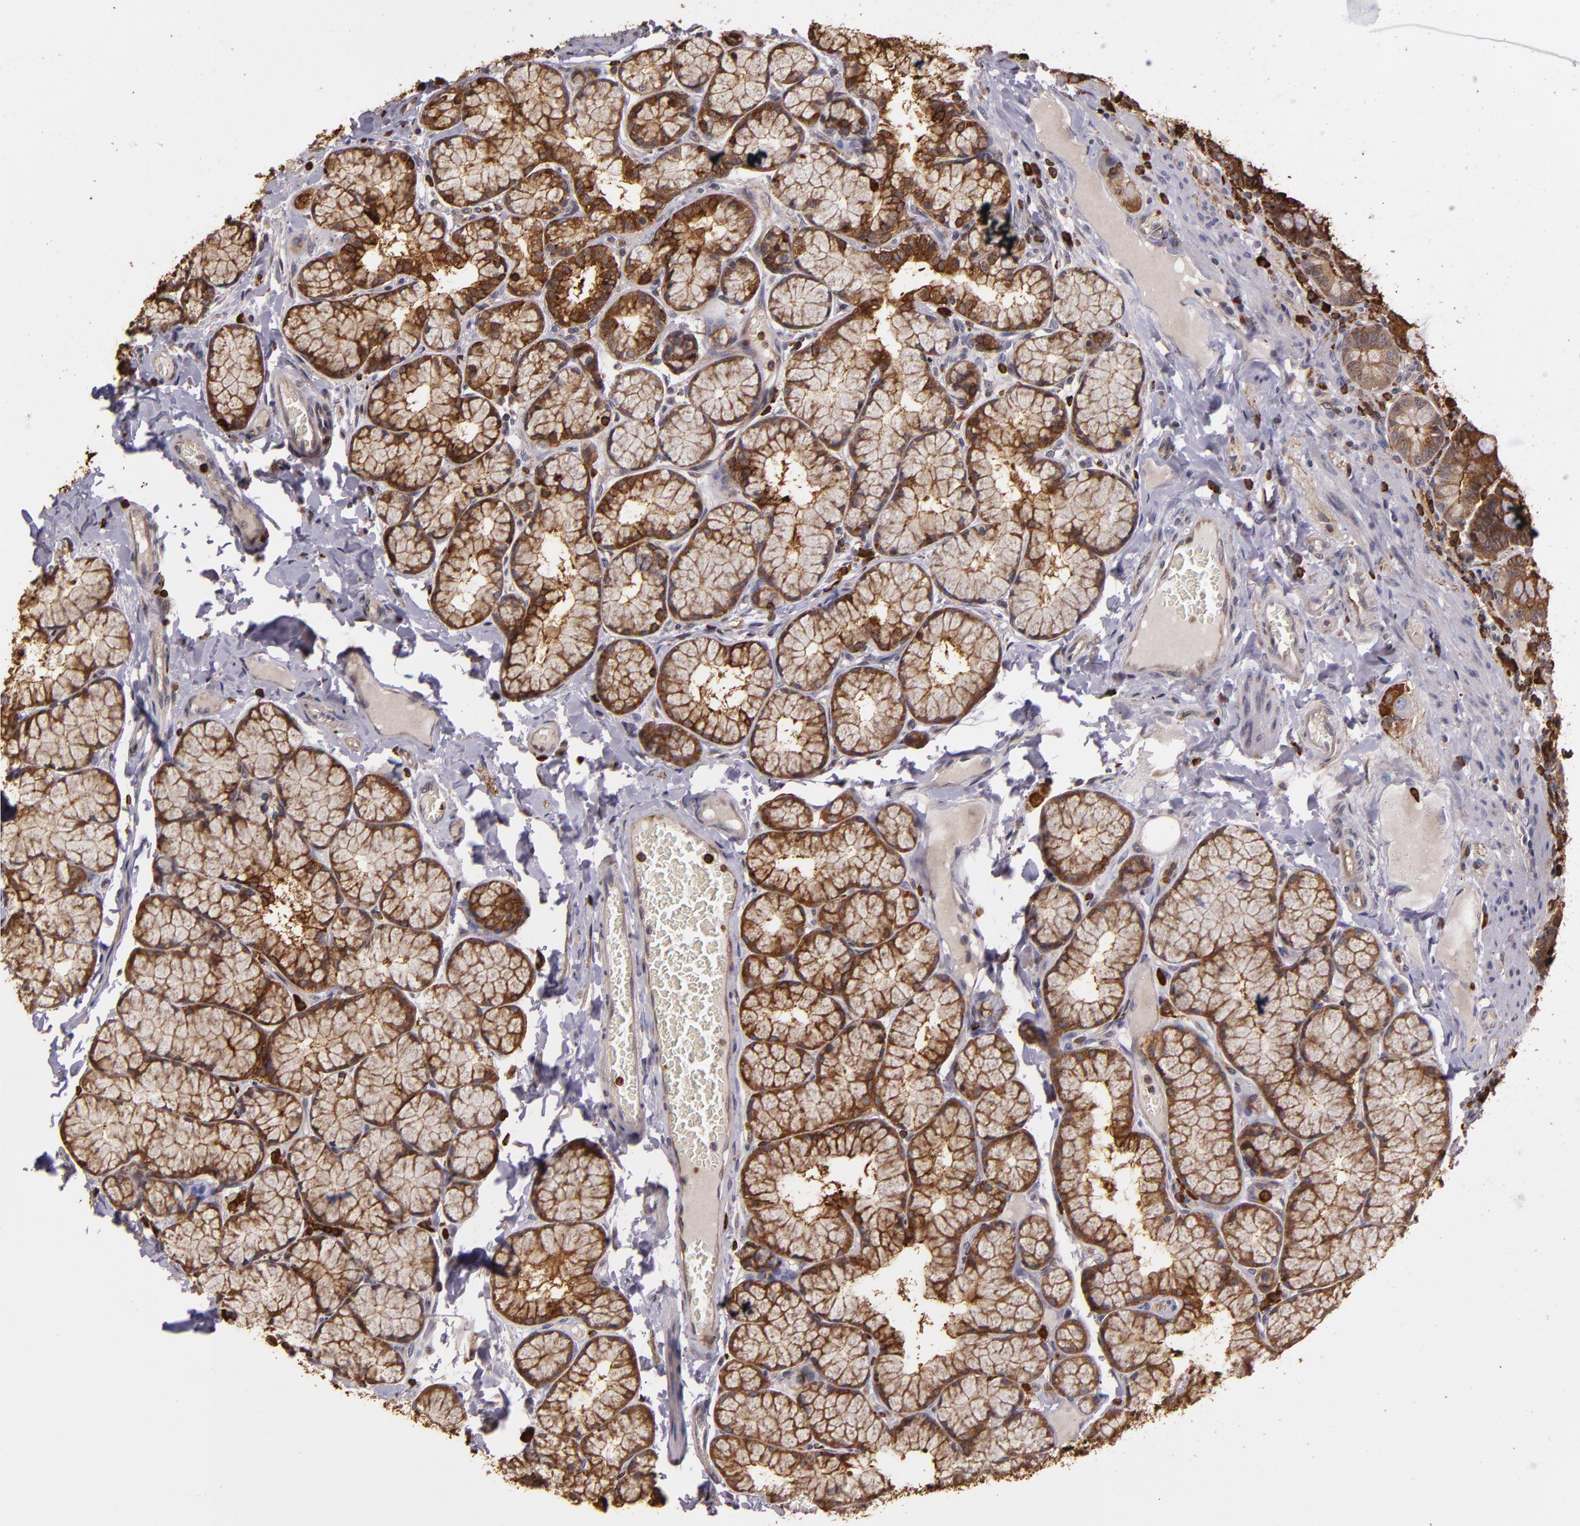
{"staining": {"intensity": "strong", "quantity": ">75%", "location": "cytoplasmic/membranous"}, "tissue": "duodenum", "cell_type": "Glandular cells", "image_type": "normal", "snomed": [{"axis": "morphology", "description": "Normal tissue, NOS"}, {"axis": "topography", "description": "Duodenum"}], "caption": "The immunohistochemical stain labels strong cytoplasmic/membranous staining in glandular cells of unremarkable duodenum. (DAB (3,3'-diaminobenzidine) IHC, brown staining for protein, blue staining for nuclei).", "gene": "SLC9A3R1", "patient": {"sex": "male", "age": 50}}